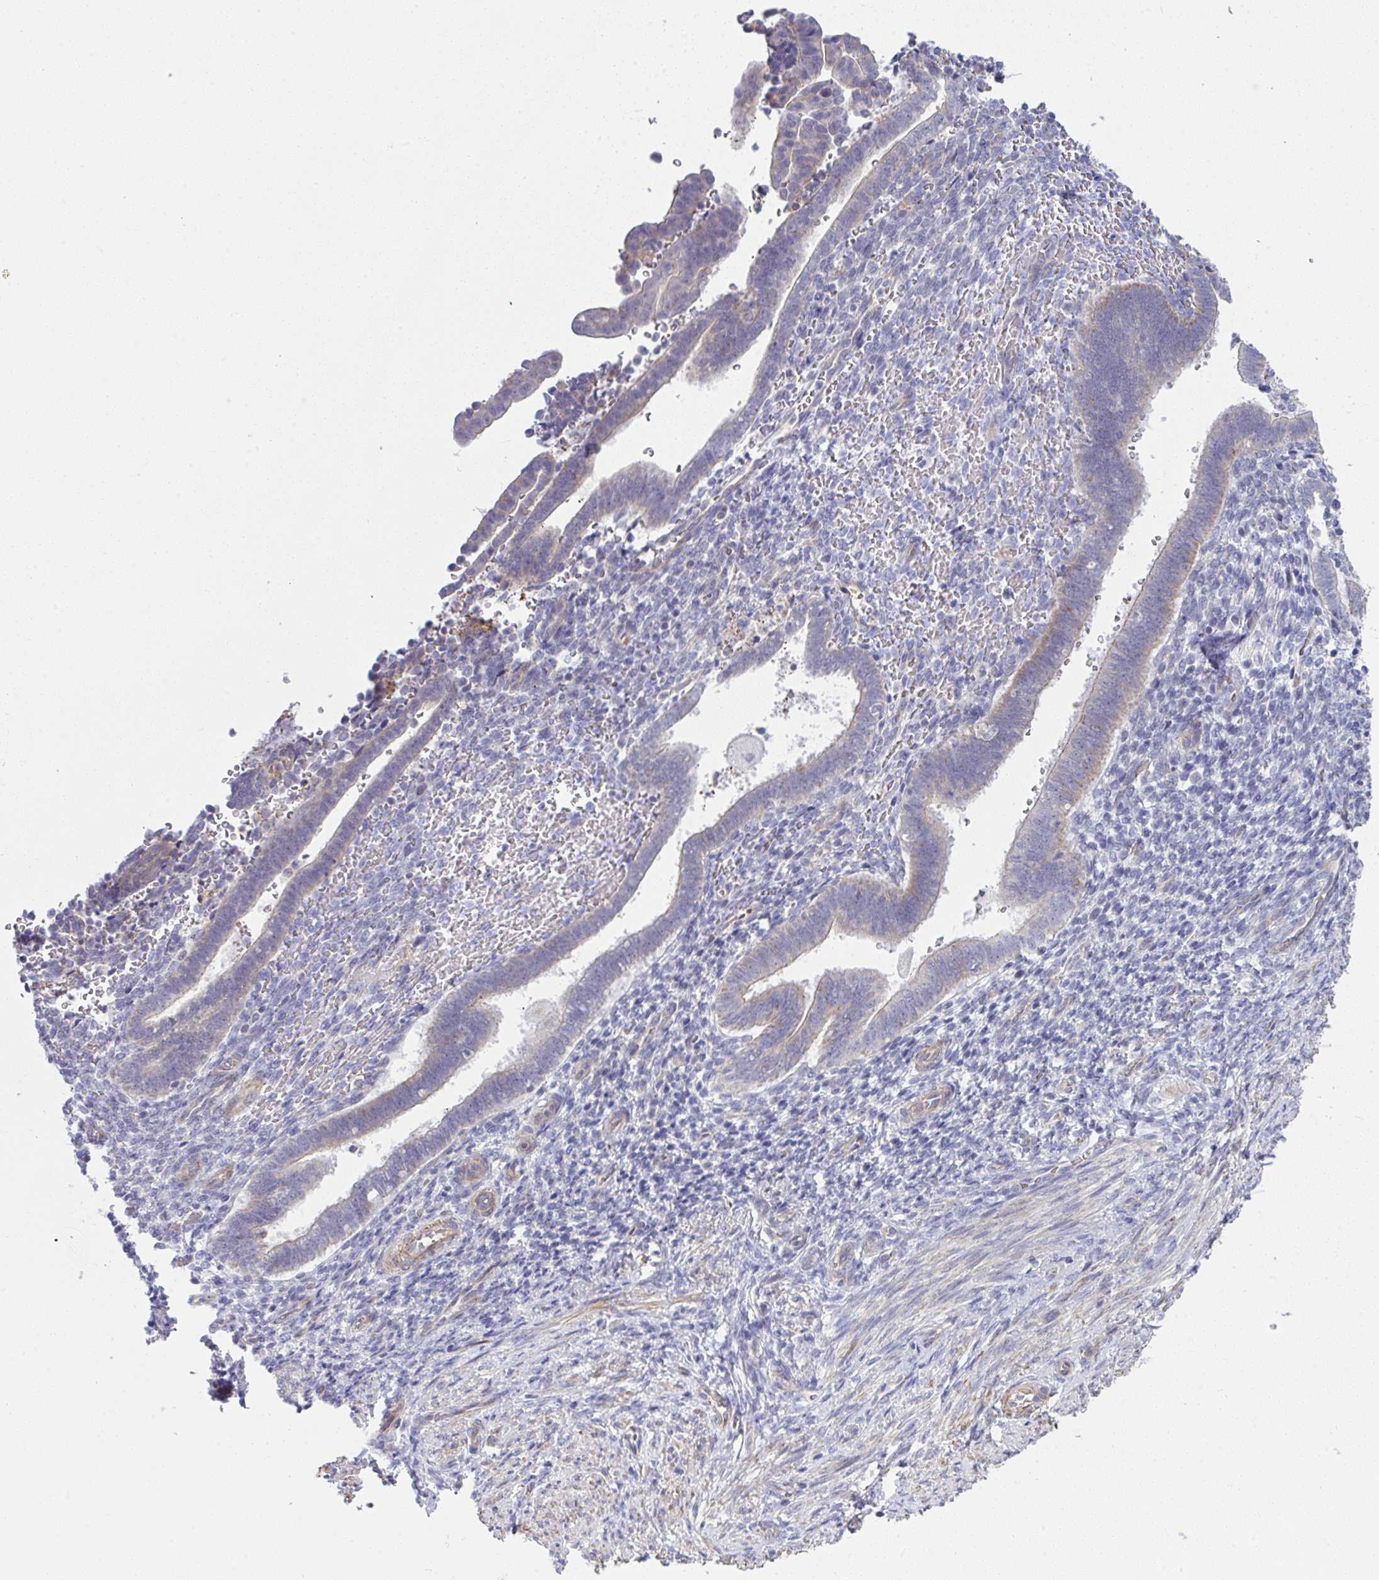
{"staining": {"intensity": "negative", "quantity": "none", "location": "none"}, "tissue": "endometrium", "cell_type": "Cells in endometrial stroma", "image_type": "normal", "snomed": [{"axis": "morphology", "description": "Normal tissue, NOS"}, {"axis": "topography", "description": "Endometrium"}], "caption": "The histopathology image demonstrates no staining of cells in endometrial stroma in unremarkable endometrium. (Brightfield microscopy of DAB immunohistochemistry at high magnification).", "gene": "MYL12A", "patient": {"sex": "female", "age": 34}}